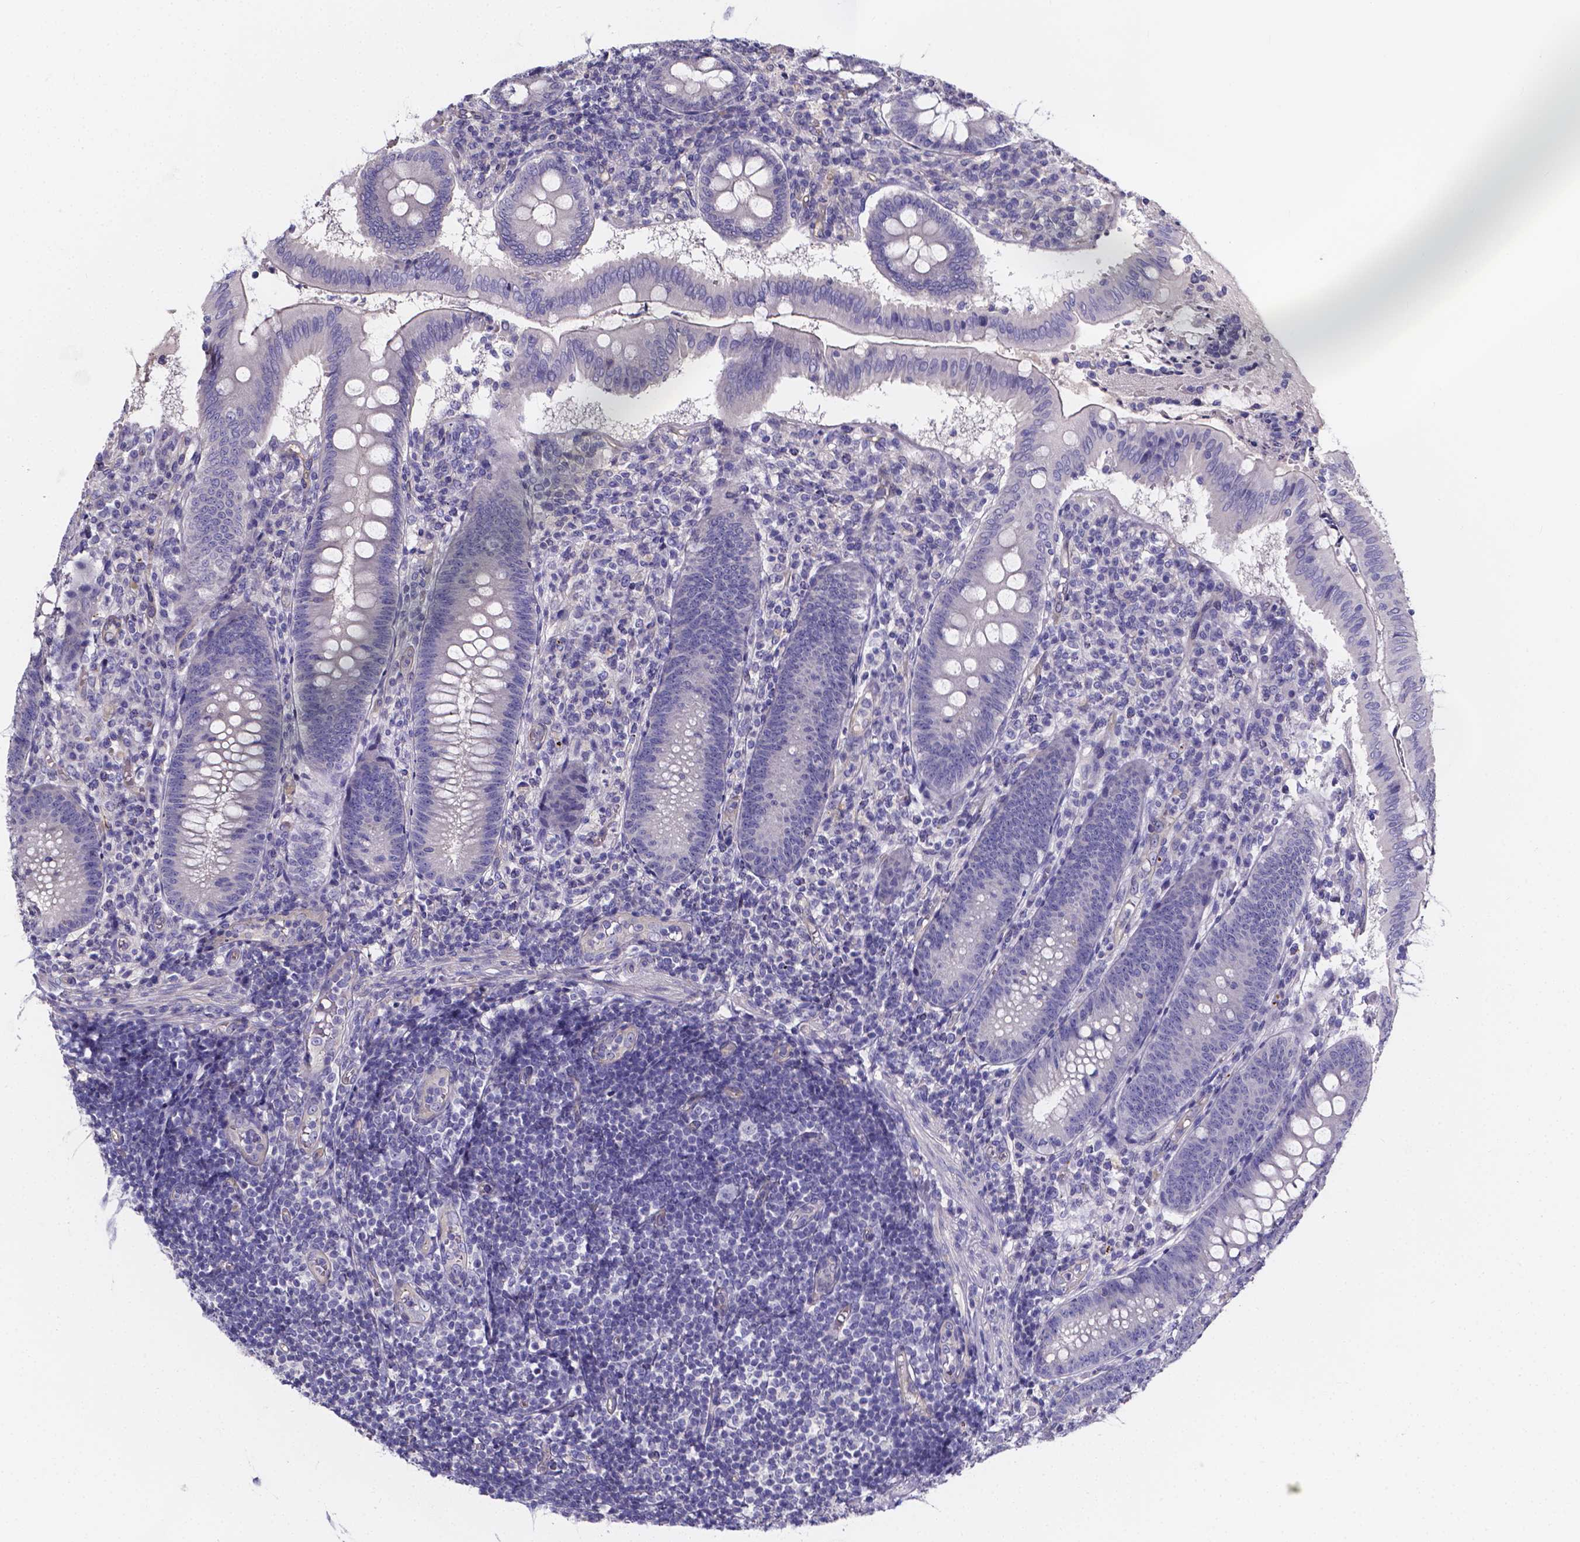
{"staining": {"intensity": "negative", "quantity": "none", "location": "none"}, "tissue": "appendix", "cell_type": "Glandular cells", "image_type": "normal", "snomed": [{"axis": "morphology", "description": "Normal tissue, NOS"}, {"axis": "morphology", "description": "Inflammation, NOS"}, {"axis": "topography", "description": "Appendix"}], "caption": "The histopathology image displays no staining of glandular cells in unremarkable appendix. (DAB (3,3'-diaminobenzidine) IHC with hematoxylin counter stain).", "gene": "CACNG8", "patient": {"sex": "male", "age": 16}}